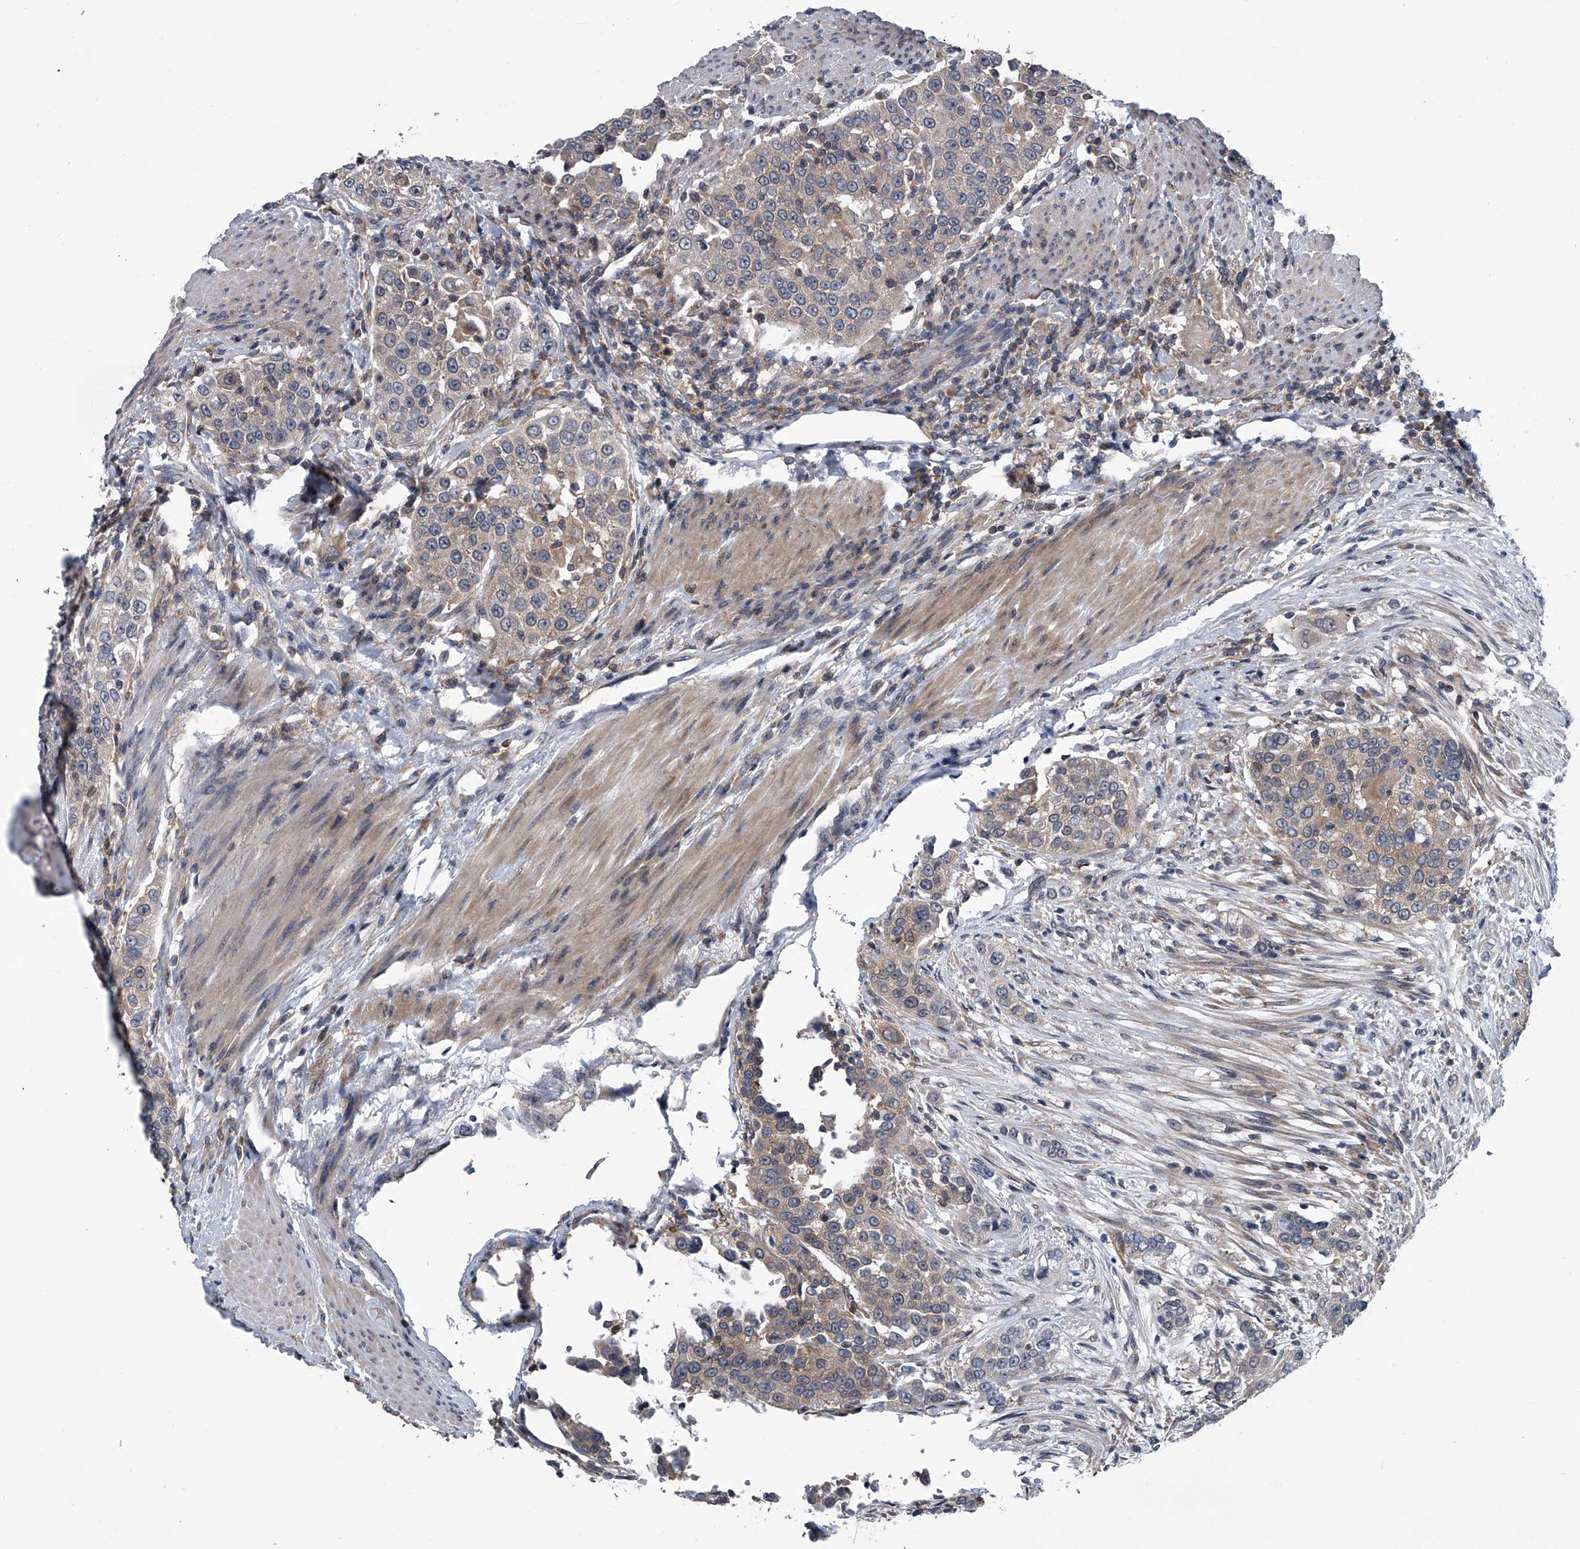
{"staining": {"intensity": "weak", "quantity": "25%-75%", "location": "cytoplasmic/membranous"}, "tissue": "urothelial cancer", "cell_type": "Tumor cells", "image_type": "cancer", "snomed": [{"axis": "morphology", "description": "Urothelial carcinoma, High grade"}, {"axis": "topography", "description": "Urinary bladder"}], "caption": "Immunohistochemical staining of human urothelial cancer exhibits weak cytoplasmic/membranous protein positivity in about 25%-75% of tumor cells.", "gene": "PPP2R5D", "patient": {"sex": "female", "age": 80}}